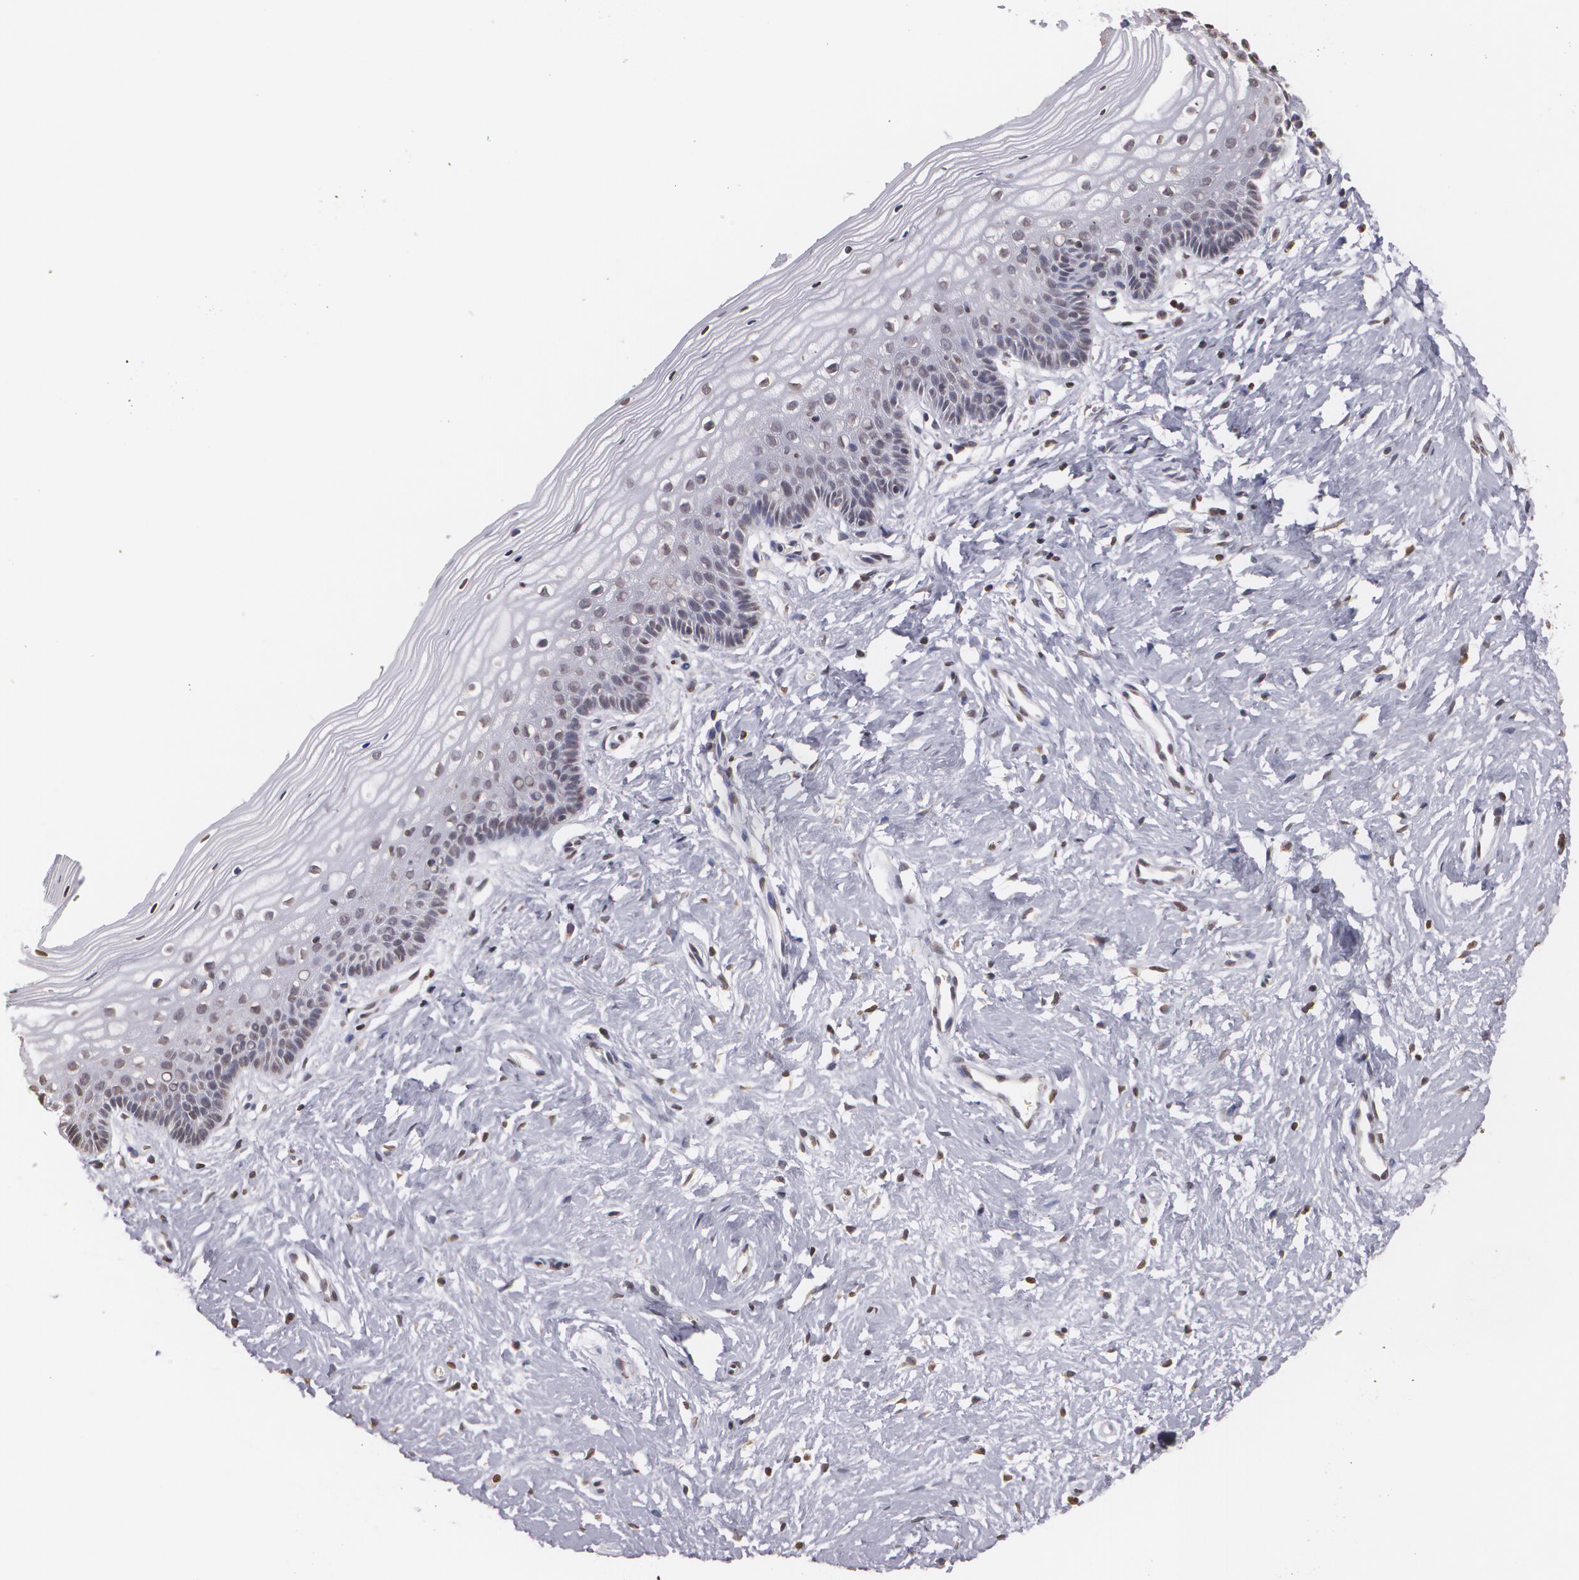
{"staining": {"intensity": "negative", "quantity": "none", "location": "none"}, "tissue": "vagina", "cell_type": "Squamous epithelial cells", "image_type": "normal", "snomed": [{"axis": "morphology", "description": "Normal tissue, NOS"}, {"axis": "topography", "description": "Vagina"}], "caption": "Immunohistochemistry (IHC) histopathology image of benign vagina: human vagina stained with DAB exhibits no significant protein expression in squamous epithelial cells.", "gene": "THRB", "patient": {"sex": "female", "age": 46}}